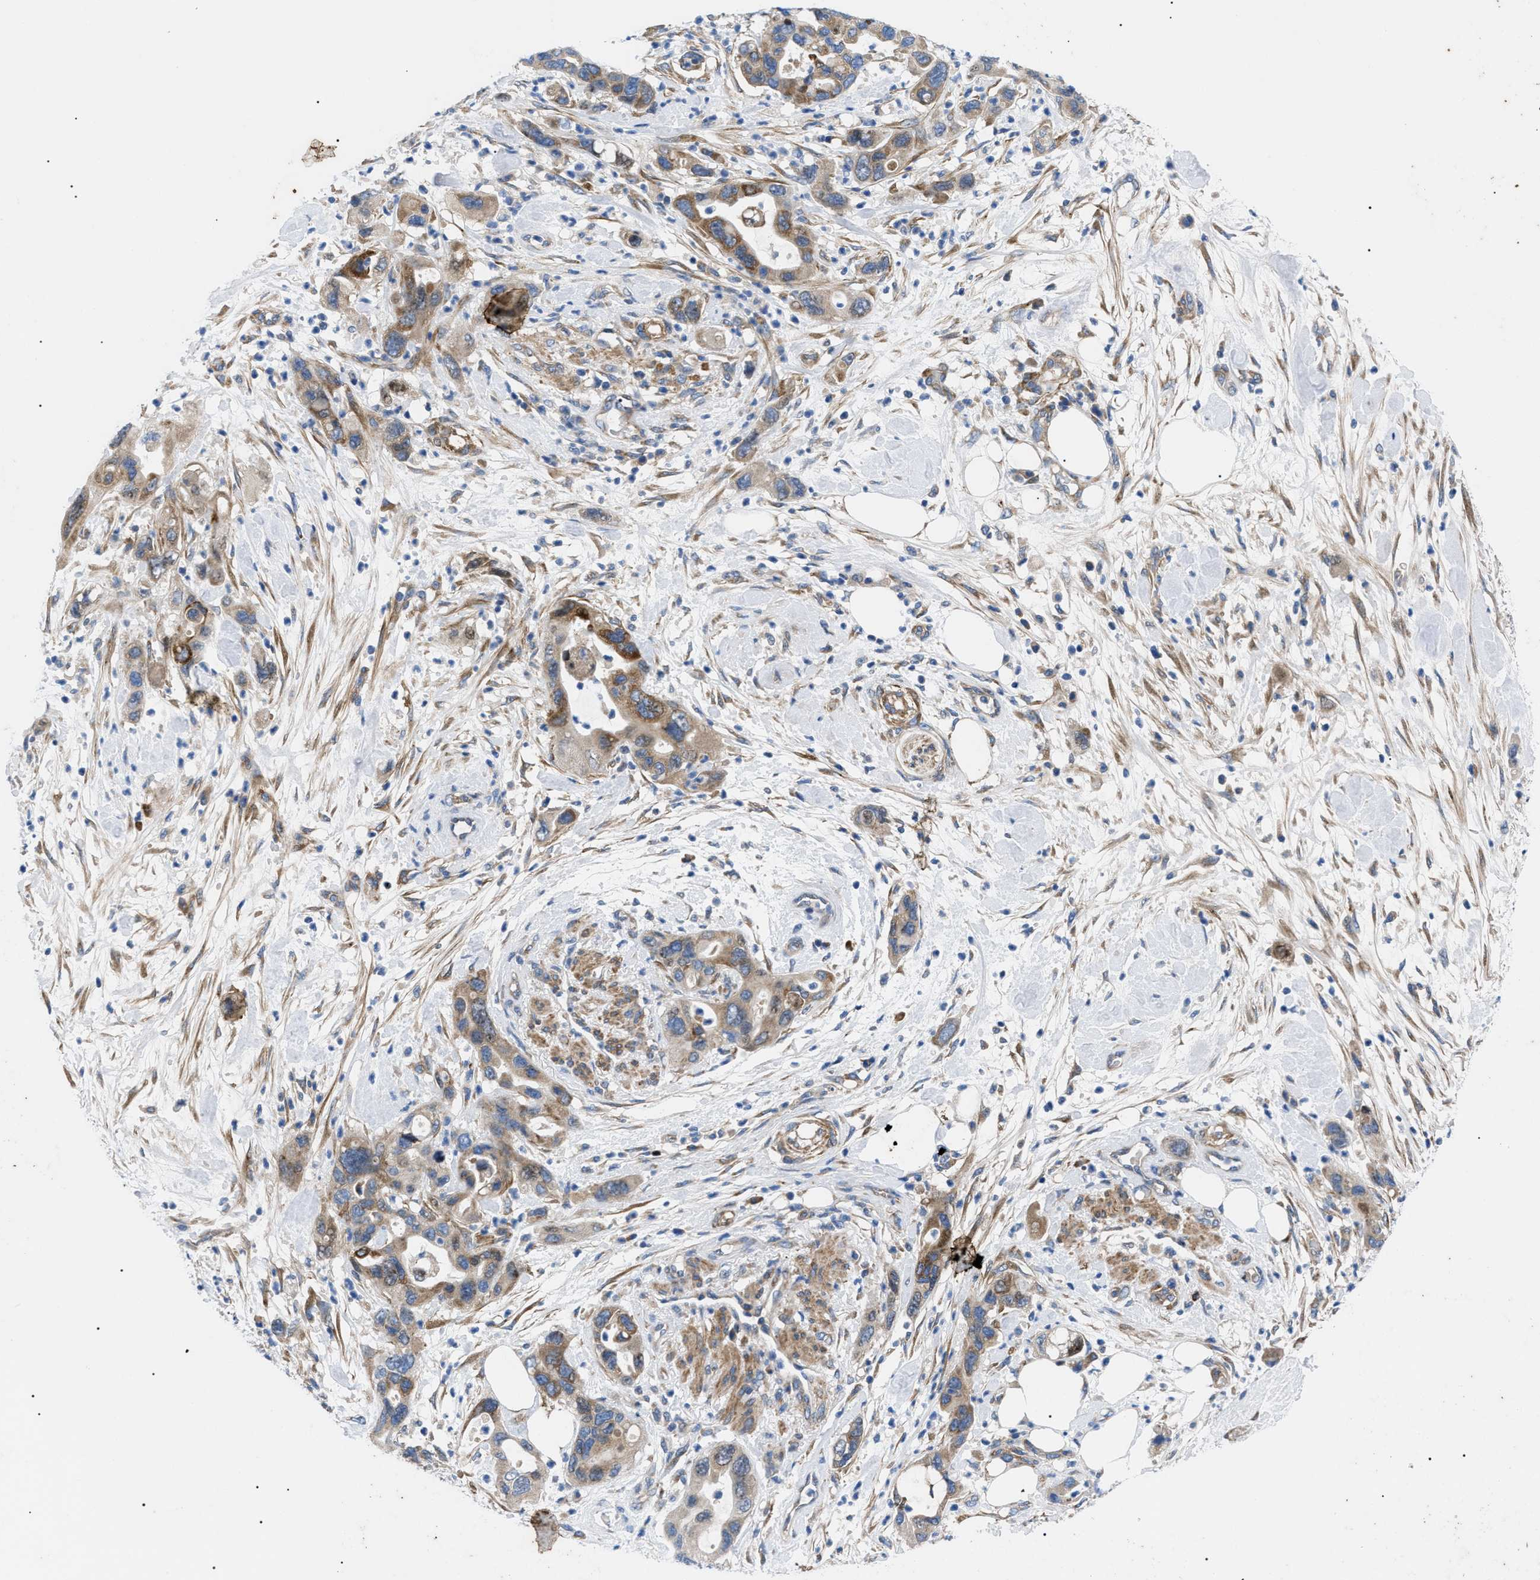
{"staining": {"intensity": "moderate", "quantity": ">75%", "location": "cytoplasmic/membranous"}, "tissue": "pancreatic cancer", "cell_type": "Tumor cells", "image_type": "cancer", "snomed": [{"axis": "morphology", "description": "Normal tissue, NOS"}, {"axis": "morphology", "description": "Adenocarcinoma, NOS"}, {"axis": "topography", "description": "Pancreas"}], "caption": "Immunohistochemistry histopathology image of pancreatic cancer stained for a protein (brown), which shows medium levels of moderate cytoplasmic/membranous staining in about >75% of tumor cells.", "gene": "HSPB8", "patient": {"sex": "female", "age": 71}}